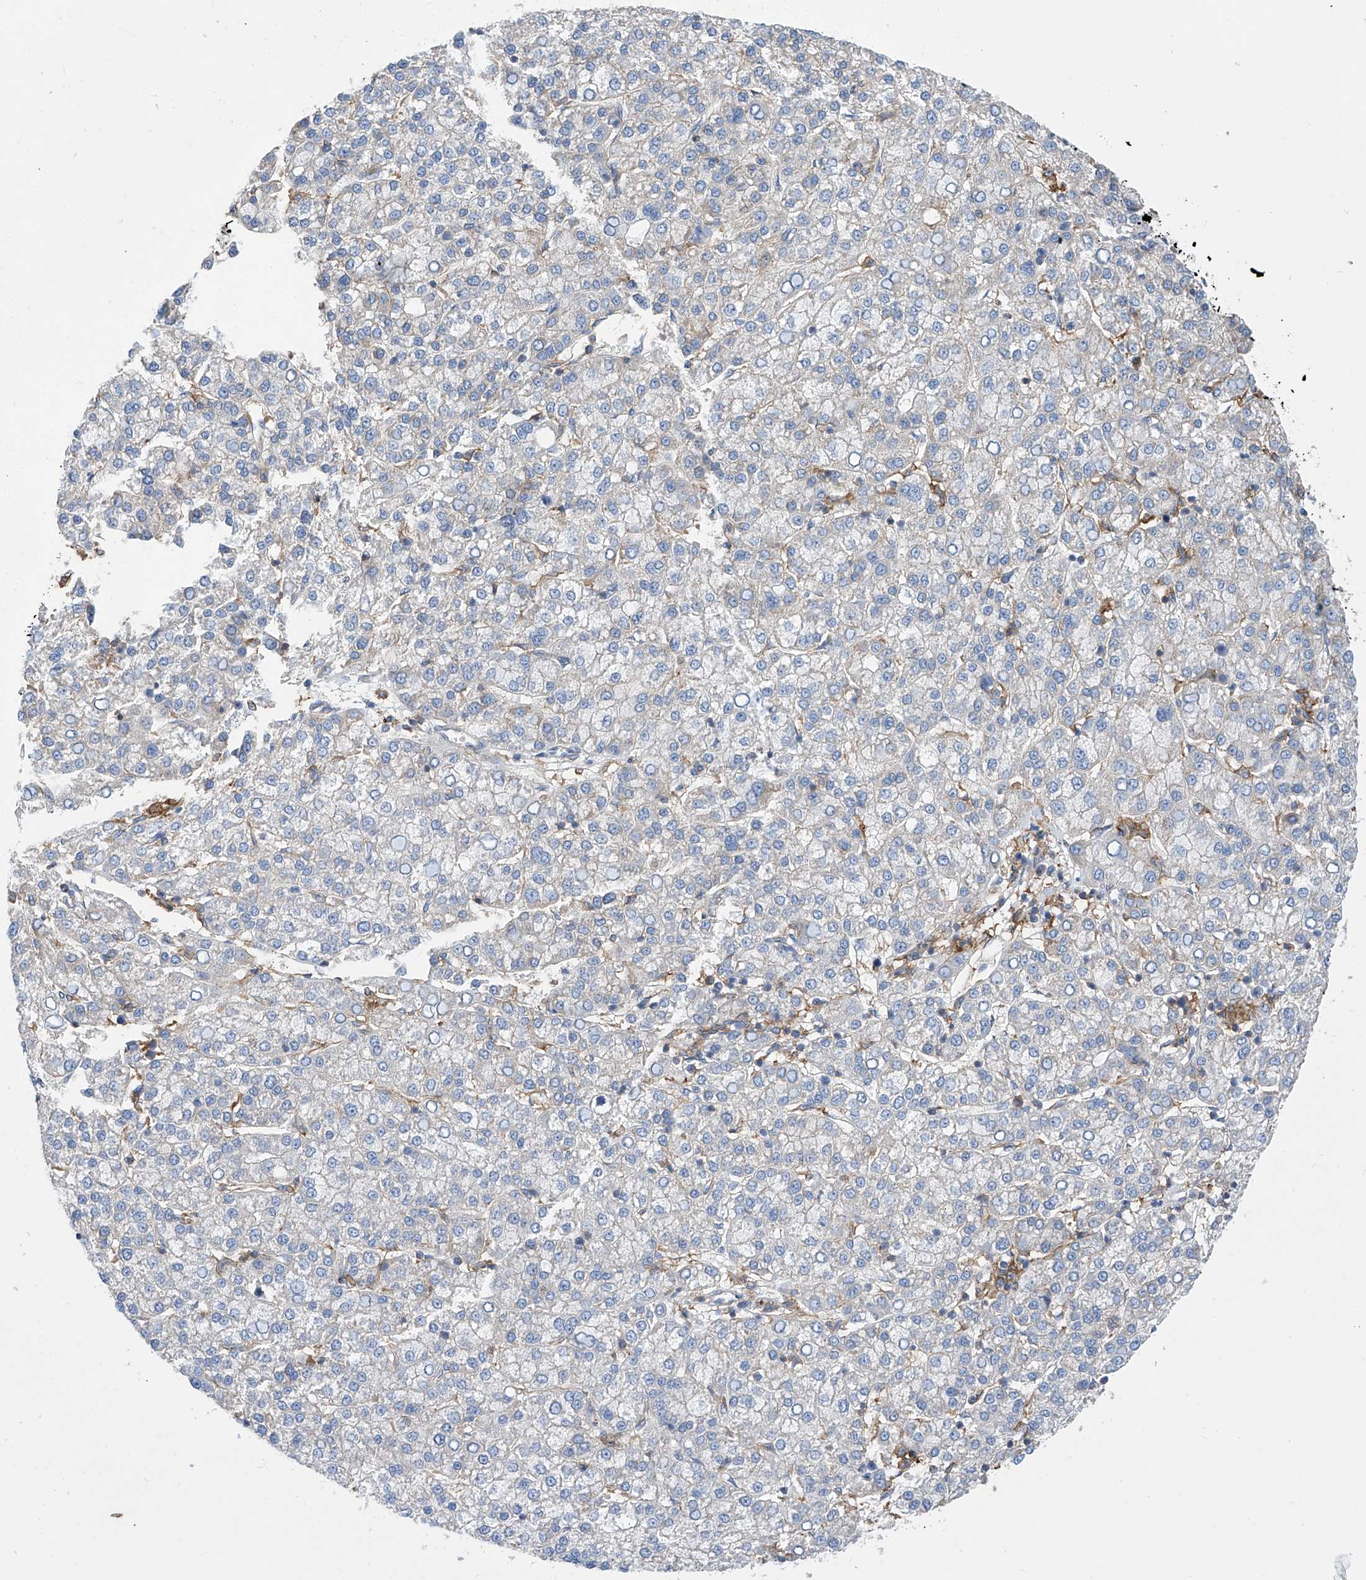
{"staining": {"intensity": "negative", "quantity": "none", "location": "none"}, "tissue": "liver cancer", "cell_type": "Tumor cells", "image_type": "cancer", "snomed": [{"axis": "morphology", "description": "Carcinoma, Hepatocellular, NOS"}, {"axis": "topography", "description": "Liver"}], "caption": "Liver hepatocellular carcinoma was stained to show a protein in brown. There is no significant positivity in tumor cells. (DAB immunohistochemistry (IHC), high magnification).", "gene": "P2RX7", "patient": {"sex": "female", "age": 58}}